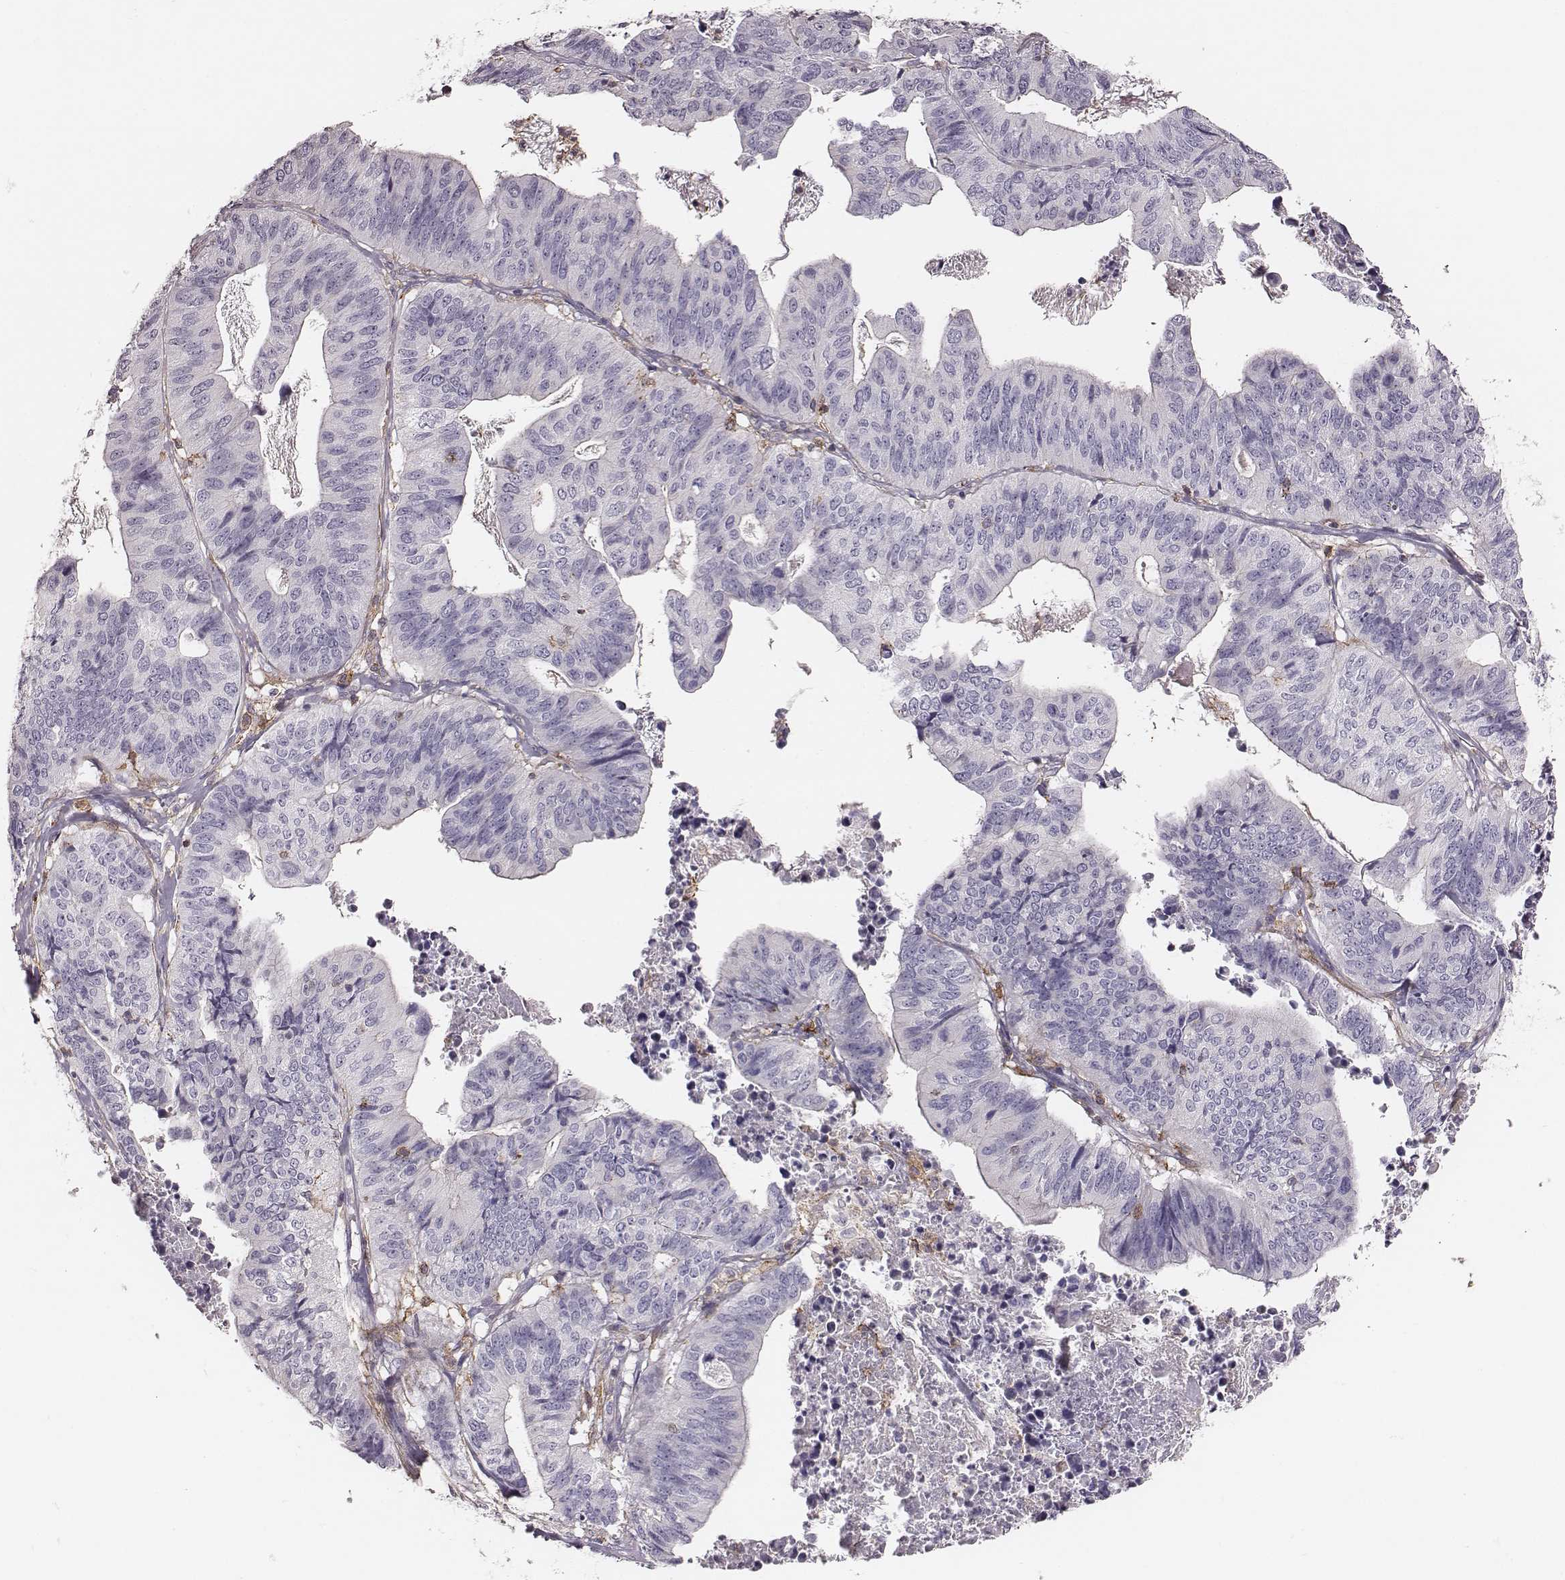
{"staining": {"intensity": "negative", "quantity": "none", "location": "none"}, "tissue": "stomach cancer", "cell_type": "Tumor cells", "image_type": "cancer", "snomed": [{"axis": "morphology", "description": "Adenocarcinoma, NOS"}, {"axis": "topography", "description": "Stomach, upper"}], "caption": "DAB immunohistochemical staining of stomach adenocarcinoma shows no significant positivity in tumor cells. The staining is performed using DAB brown chromogen with nuclei counter-stained in using hematoxylin.", "gene": "ZYX", "patient": {"sex": "female", "age": 67}}